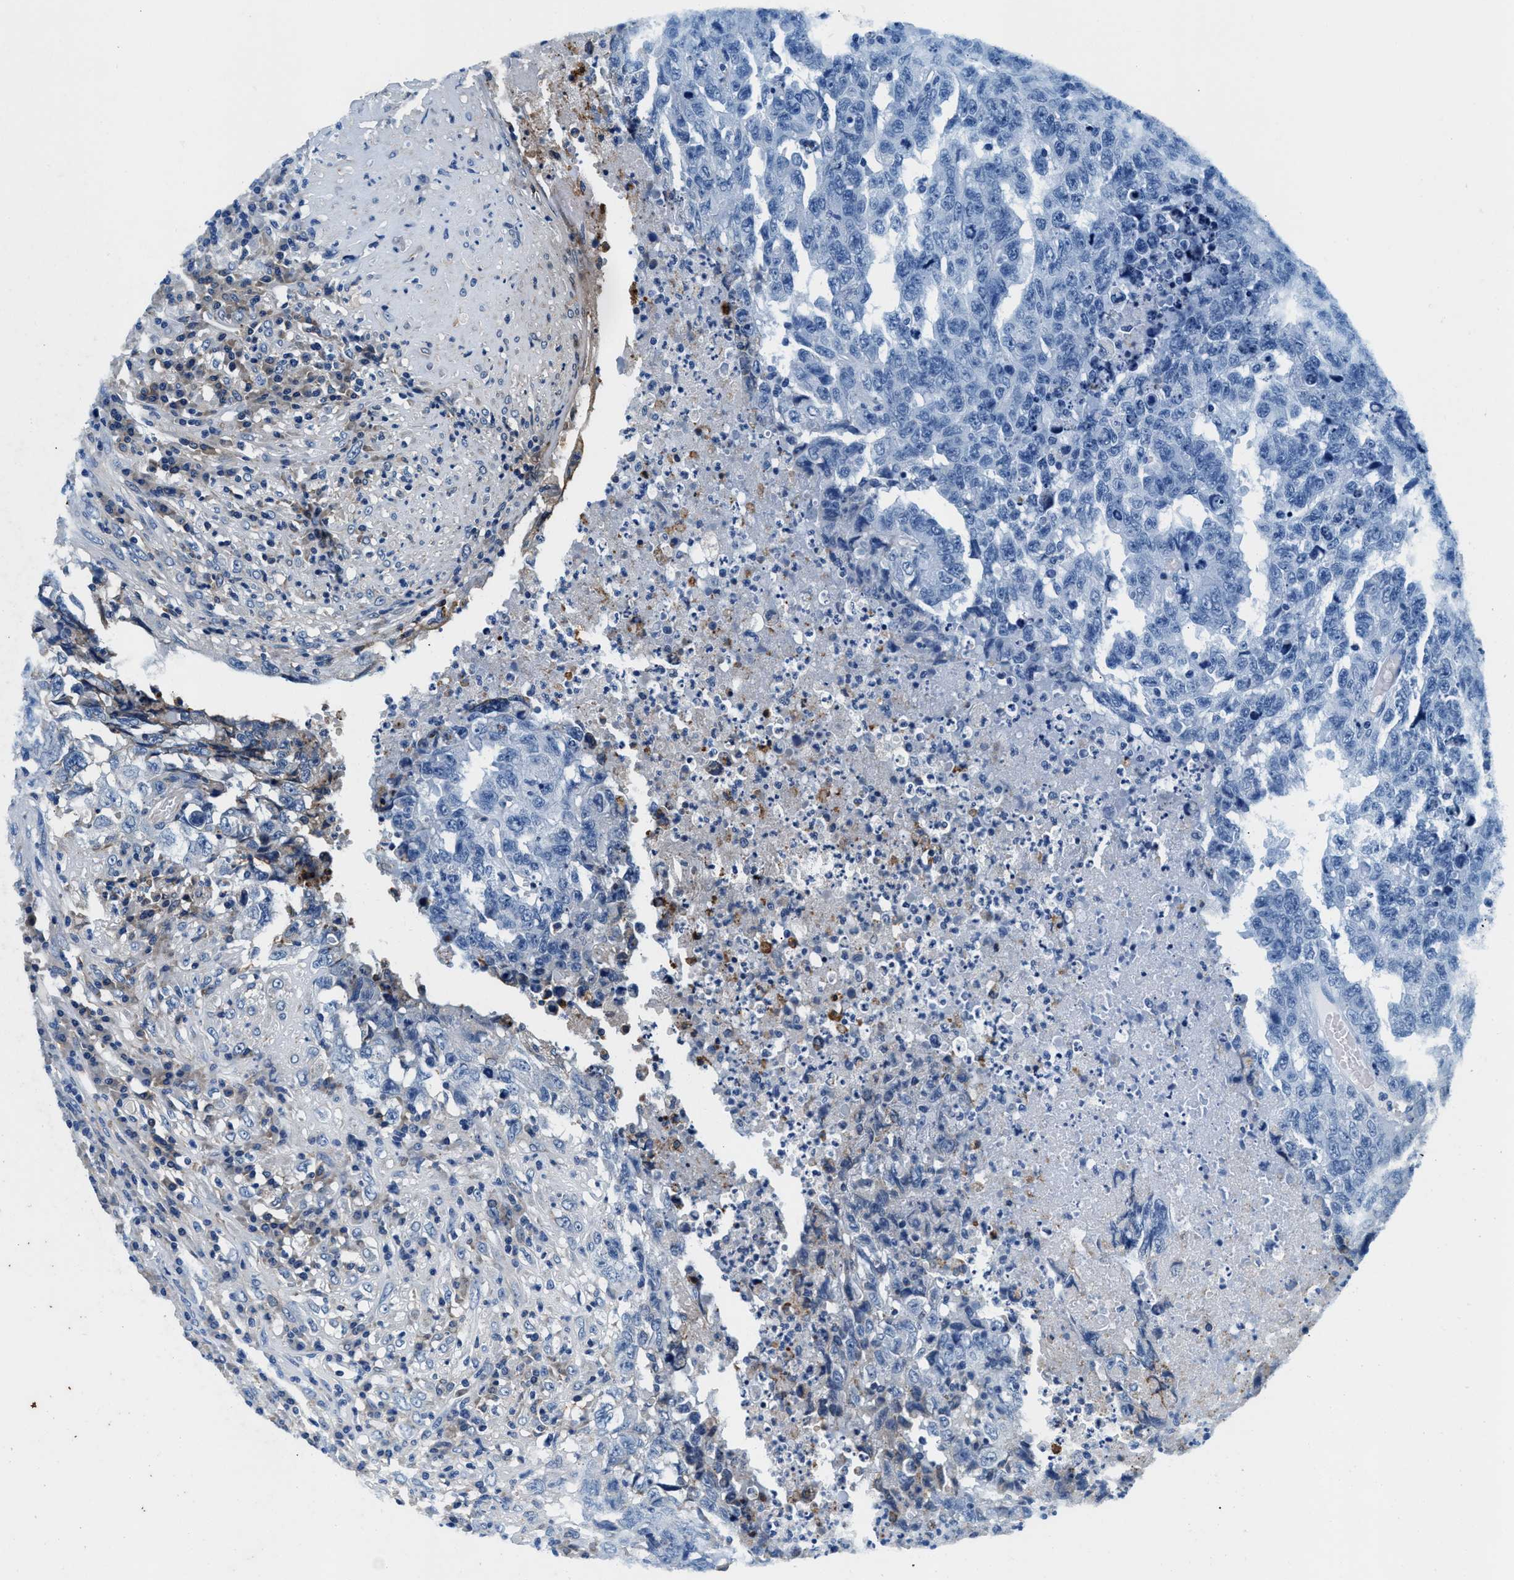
{"staining": {"intensity": "negative", "quantity": "none", "location": "none"}, "tissue": "testis cancer", "cell_type": "Tumor cells", "image_type": "cancer", "snomed": [{"axis": "morphology", "description": "Necrosis, NOS"}, {"axis": "morphology", "description": "Carcinoma, Embryonal, NOS"}, {"axis": "topography", "description": "Testis"}], "caption": "An immunohistochemistry (IHC) micrograph of testis cancer is shown. There is no staining in tumor cells of testis cancer.", "gene": "SLFN11", "patient": {"sex": "male", "age": 19}}